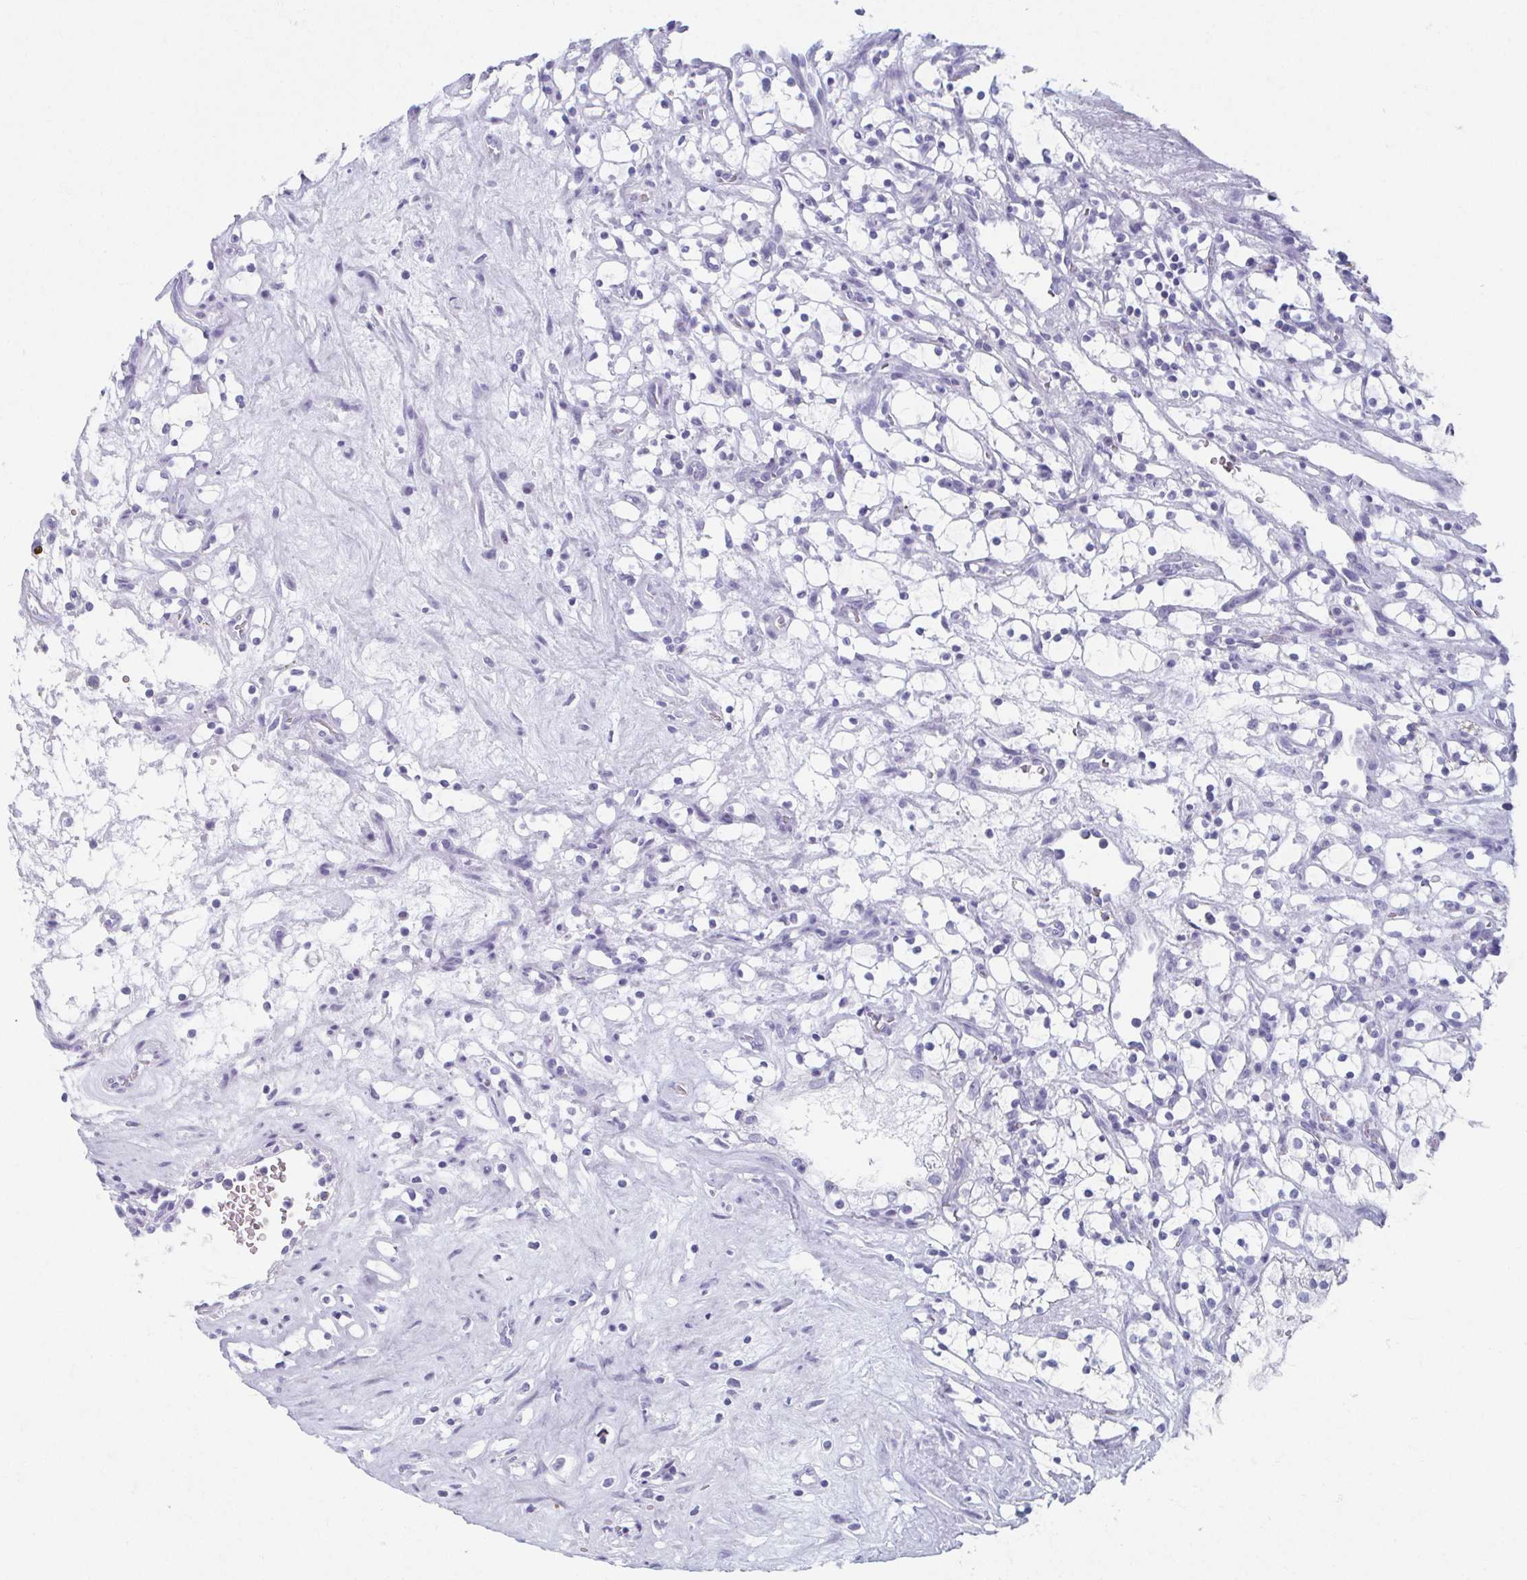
{"staining": {"intensity": "negative", "quantity": "none", "location": "none"}, "tissue": "renal cancer", "cell_type": "Tumor cells", "image_type": "cancer", "snomed": [{"axis": "morphology", "description": "Adenocarcinoma, NOS"}, {"axis": "topography", "description": "Kidney"}], "caption": "Human renal adenocarcinoma stained for a protein using immunohistochemistry exhibits no expression in tumor cells.", "gene": "GHRL", "patient": {"sex": "female", "age": 69}}